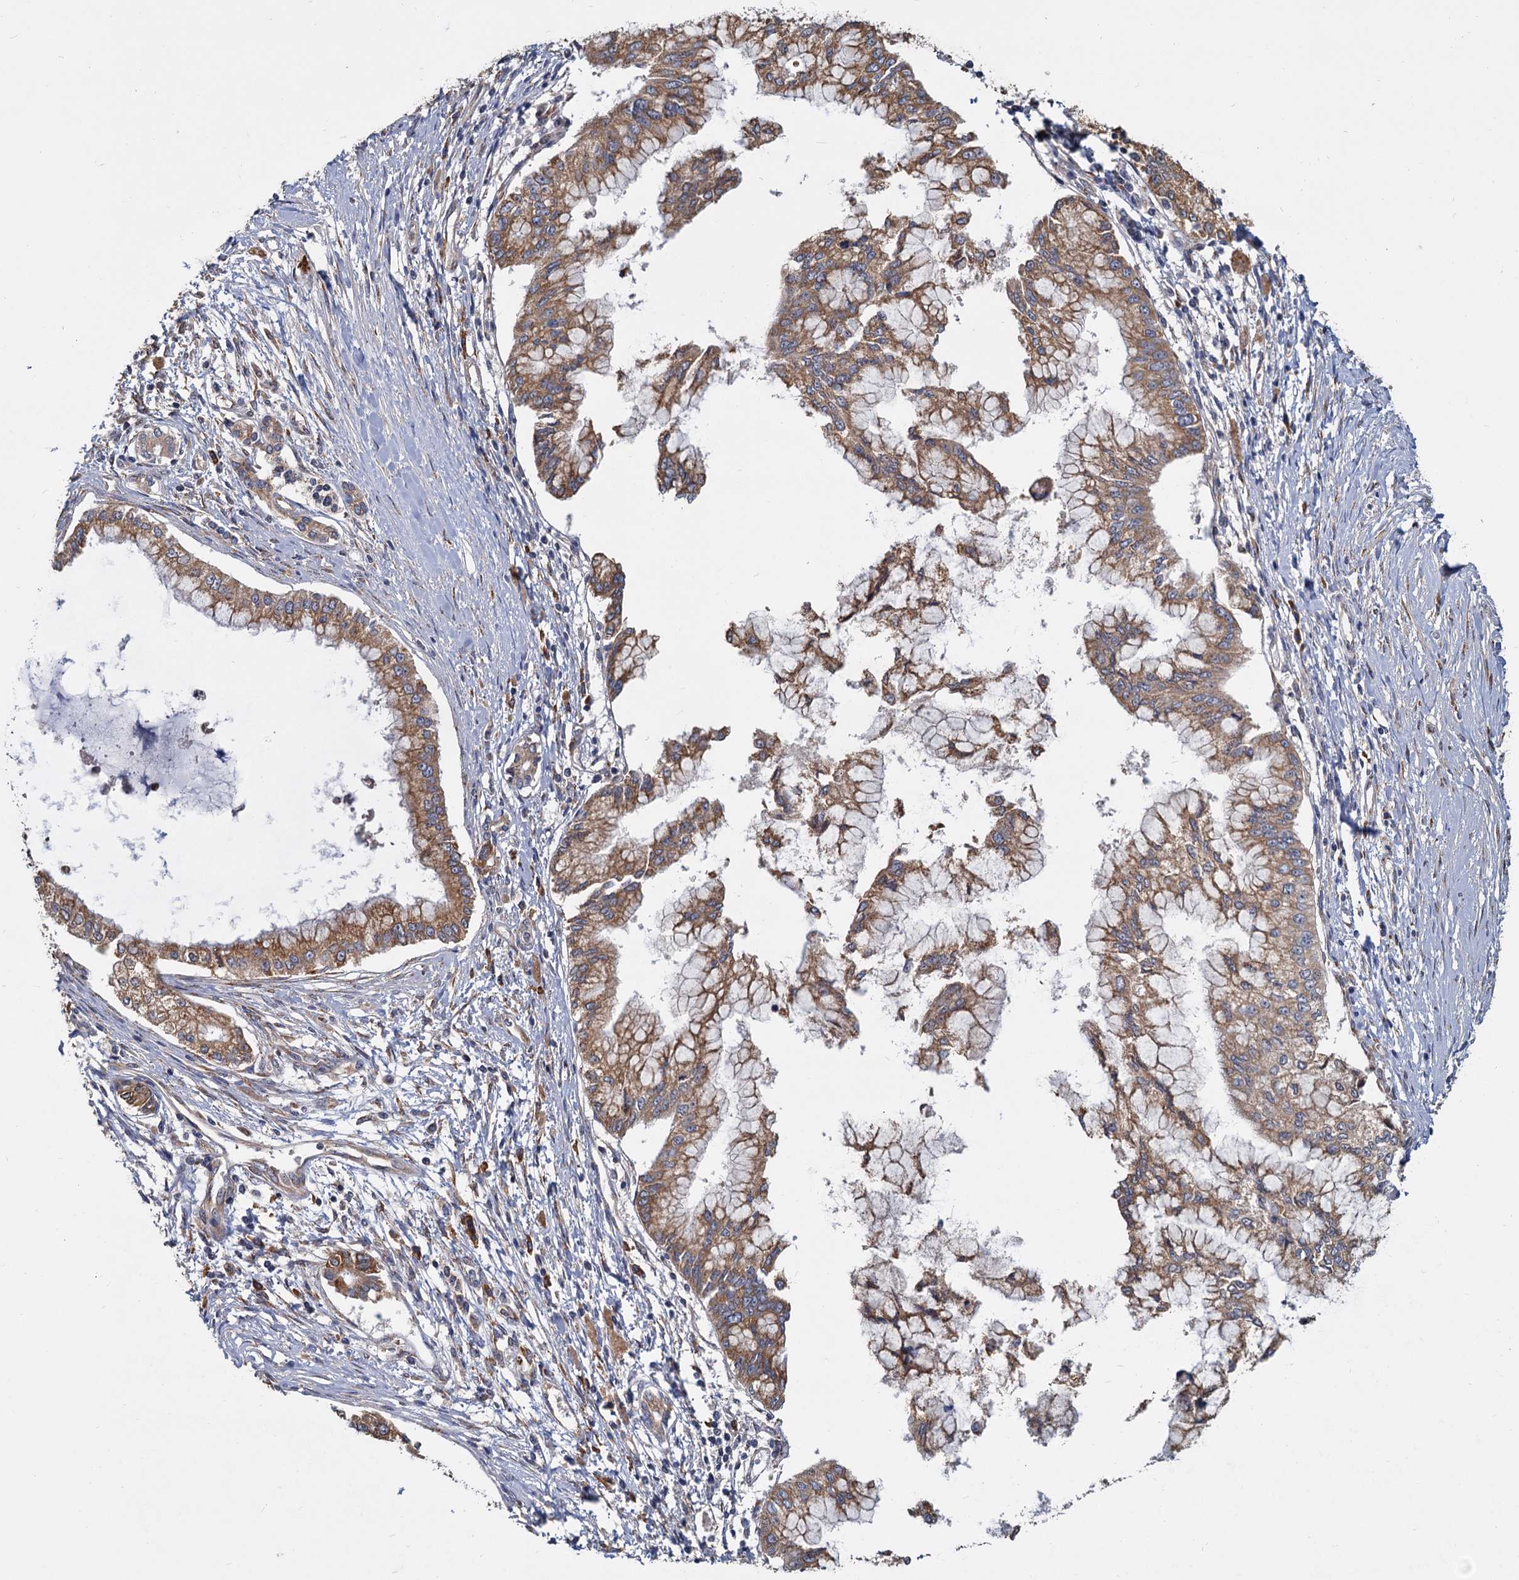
{"staining": {"intensity": "moderate", "quantity": ">75%", "location": "cytoplasmic/membranous"}, "tissue": "pancreatic cancer", "cell_type": "Tumor cells", "image_type": "cancer", "snomed": [{"axis": "morphology", "description": "Adenocarcinoma, NOS"}, {"axis": "topography", "description": "Pancreas"}], "caption": "Protein expression analysis of human pancreatic cancer (adenocarcinoma) reveals moderate cytoplasmic/membranous expression in approximately >75% of tumor cells.", "gene": "LRRC51", "patient": {"sex": "male", "age": 46}}